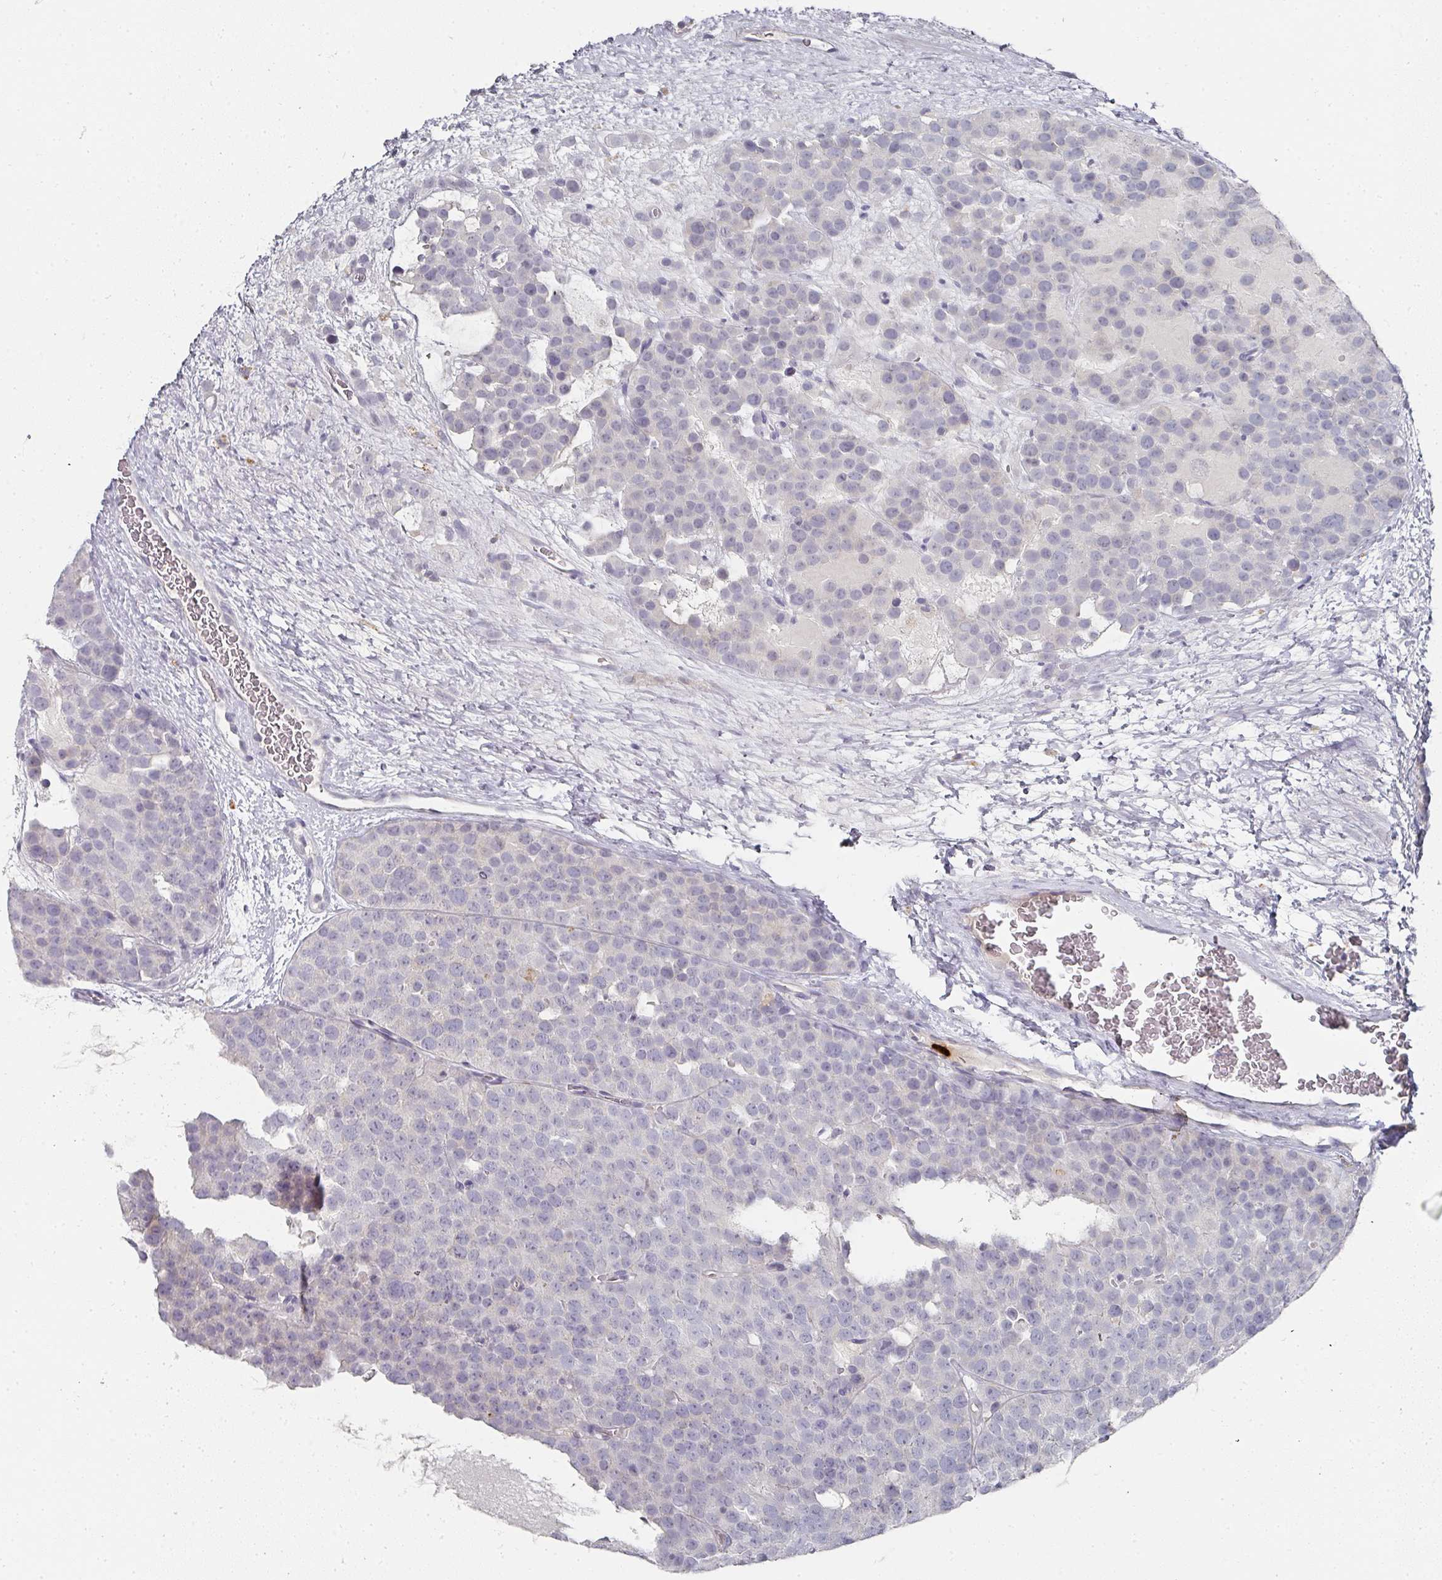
{"staining": {"intensity": "negative", "quantity": "none", "location": "none"}, "tissue": "testis cancer", "cell_type": "Tumor cells", "image_type": "cancer", "snomed": [{"axis": "morphology", "description": "Seminoma, NOS"}, {"axis": "topography", "description": "Testis"}], "caption": "An image of testis cancer (seminoma) stained for a protein displays no brown staining in tumor cells.", "gene": "CAMP", "patient": {"sex": "male", "age": 71}}